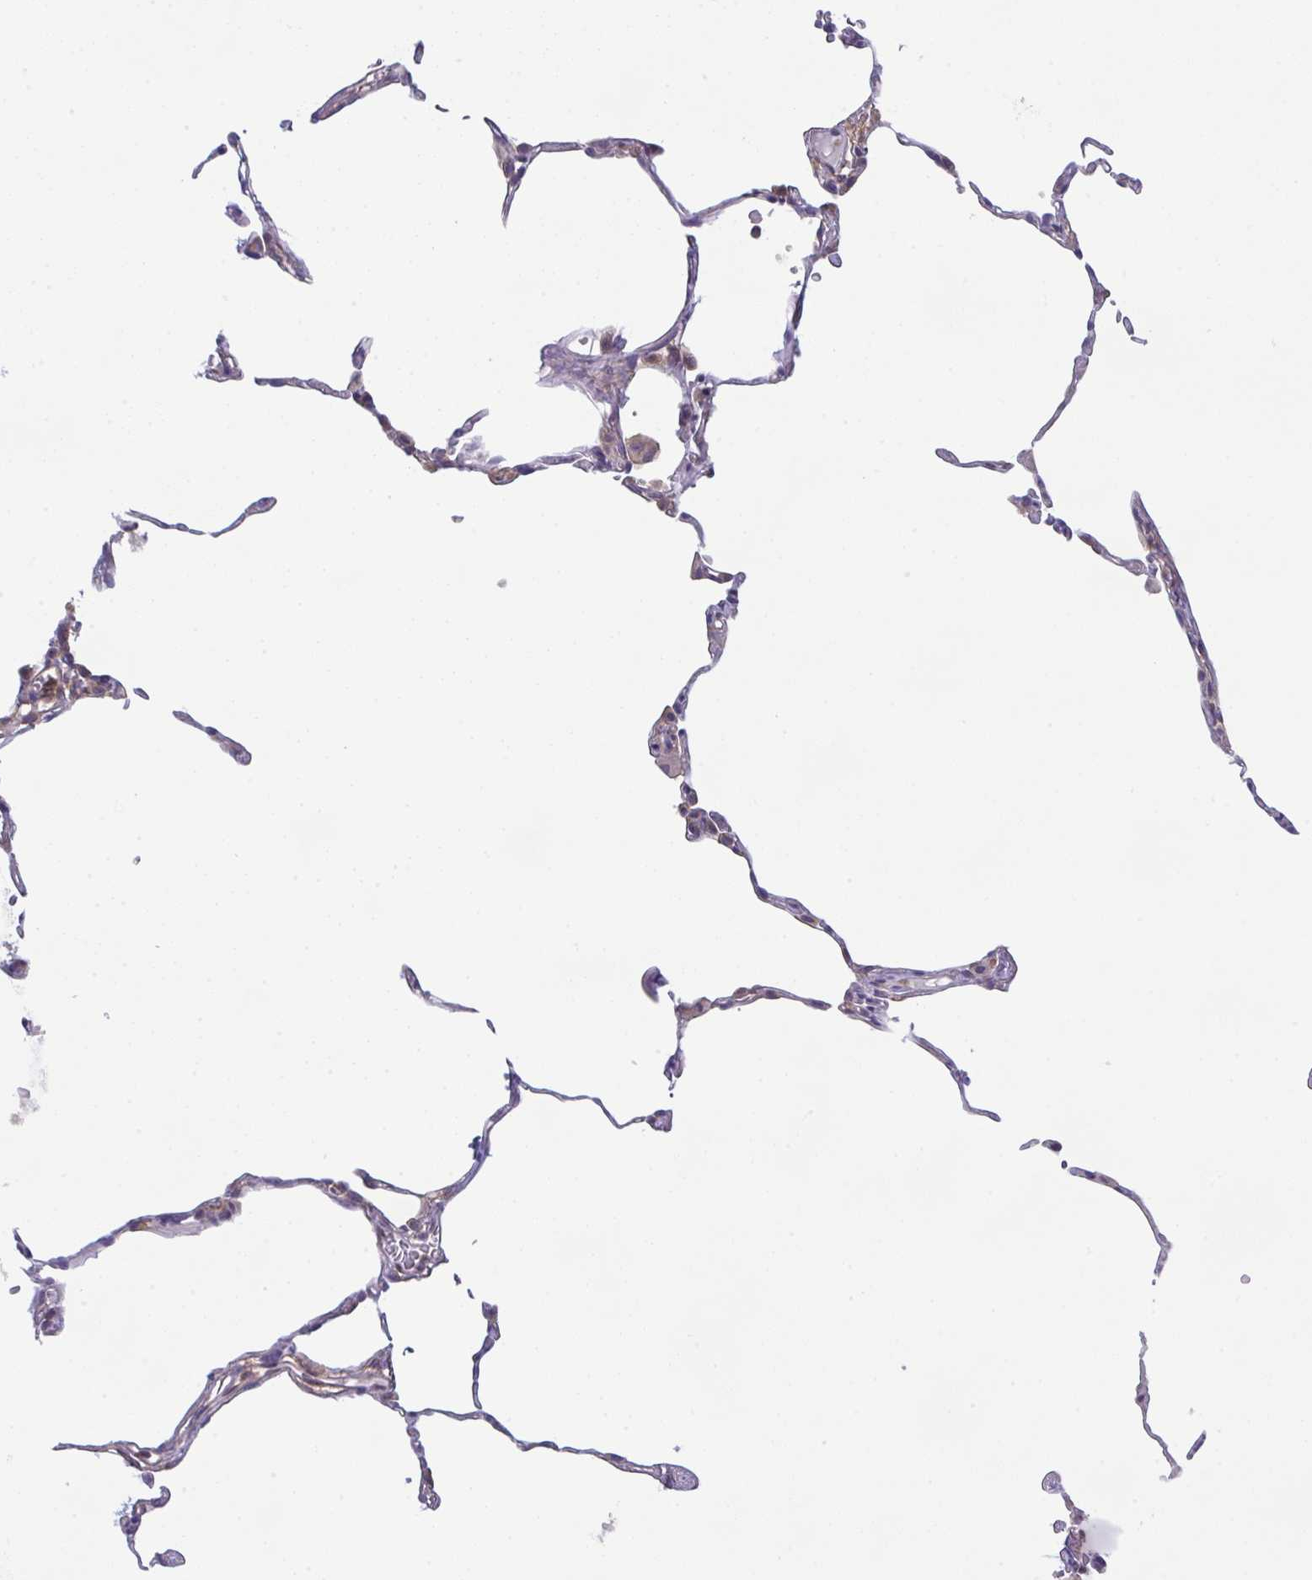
{"staining": {"intensity": "moderate", "quantity": "<25%", "location": "cytoplasmic/membranous,nuclear"}, "tissue": "lung", "cell_type": "Alveolar cells", "image_type": "normal", "snomed": [{"axis": "morphology", "description": "Normal tissue, NOS"}, {"axis": "topography", "description": "Lung"}], "caption": "IHC photomicrograph of unremarkable human lung stained for a protein (brown), which displays low levels of moderate cytoplasmic/membranous,nuclear expression in approximately <25% of alveolar cells.", "gene": "ALDH16A1", "patient": {"sex": "female", "age": 57}}